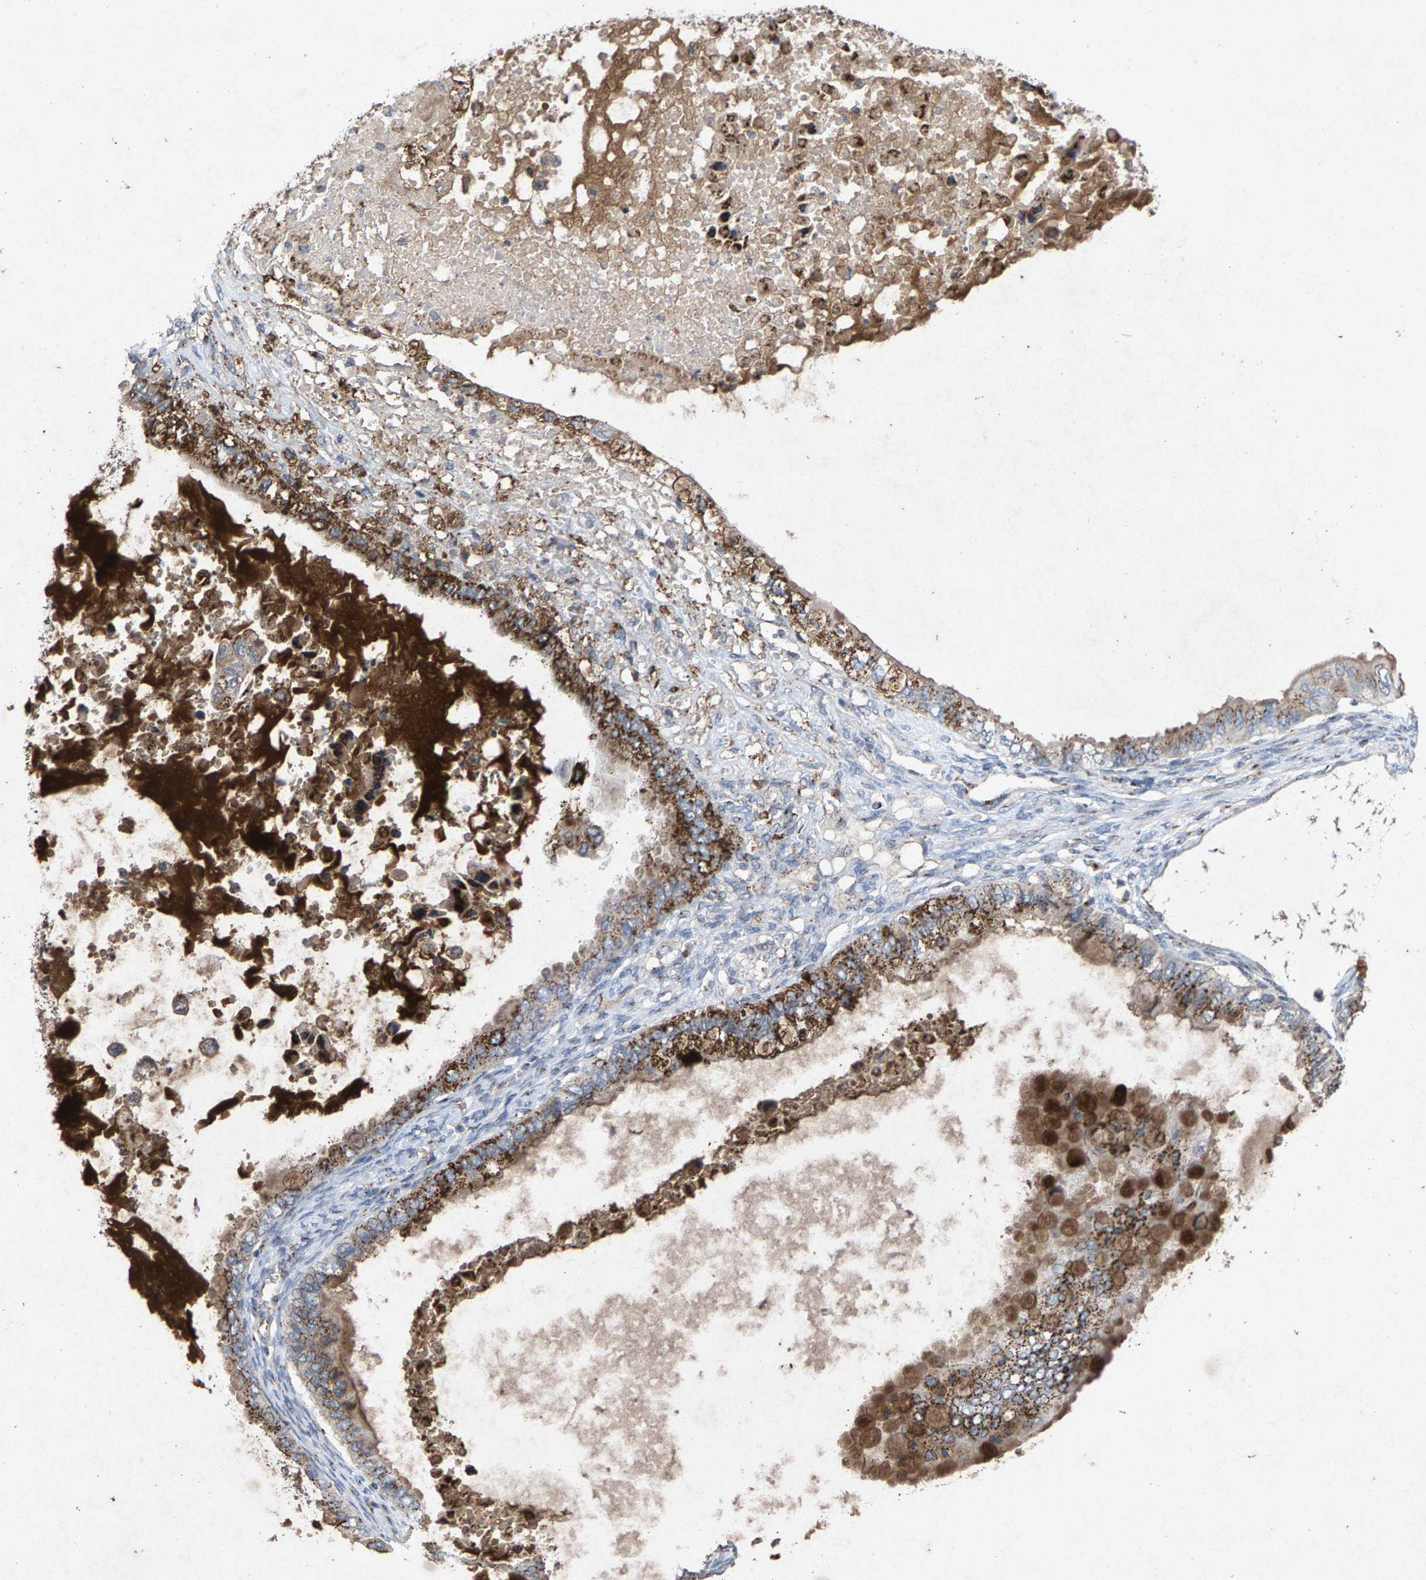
{"staining": {"intensity": "moderate", "quantity": ">75%", "location": "cytoplasmic/membranous"}, "tissue": "ovarian cancer", "cell_type": "Tumor cells", "image_type": "cancer", "snomed": [{"axis": "morphology", "description": "Cystadenocarcinoma, mucinous, NOS"}, {"axis": "topography", "description": "Ovary"}], "caption": "An image of ovarian cancer stained for a protein exhibits moderate cytoplasmic/membranous brown staining in tumor cells.", "gene": "MAN2A1", "patient": {"sex": "female", "age": 80}}